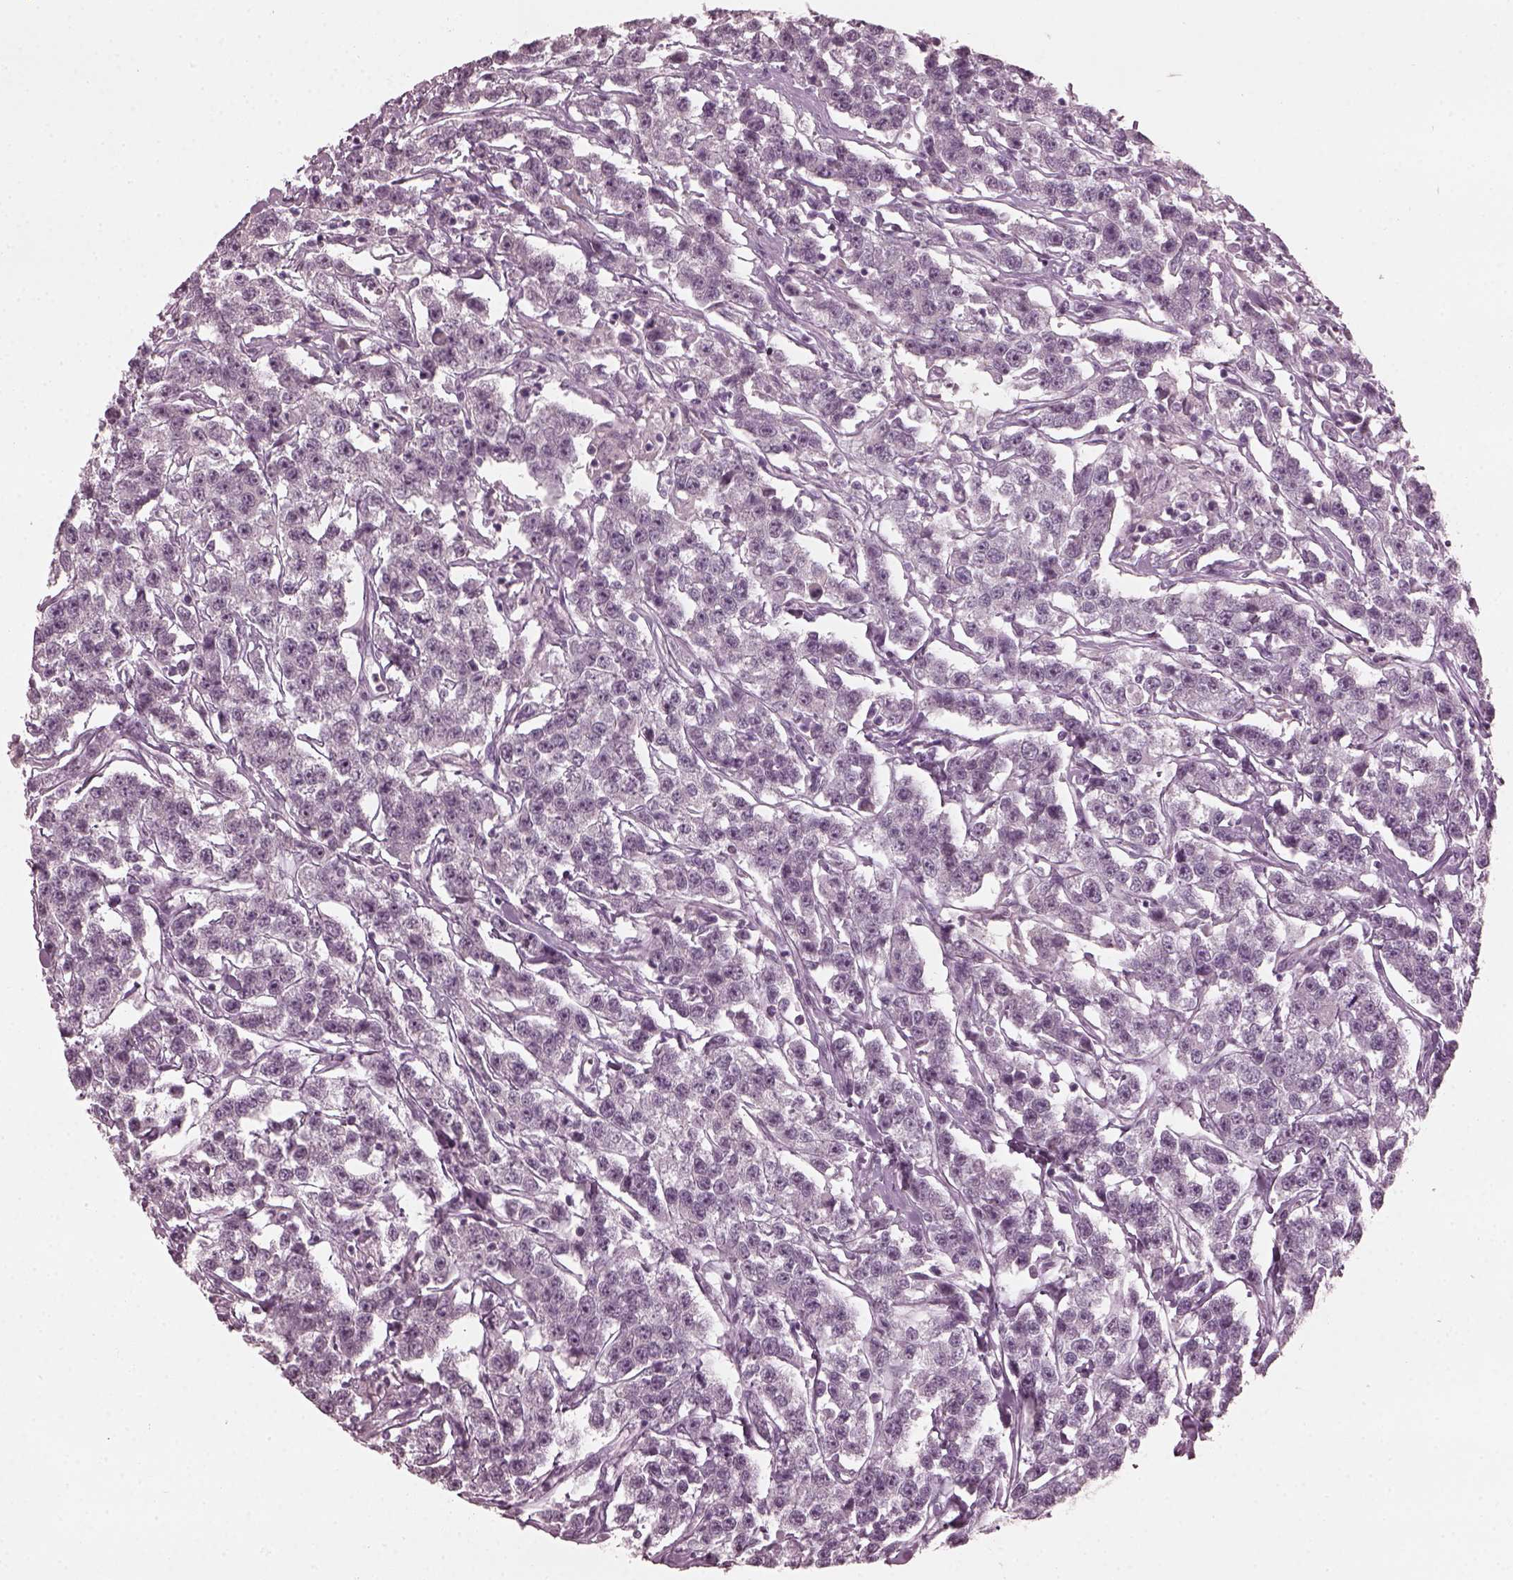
{"staining": {"intensity": "negative", "quantity": "none", "location": "none"}, "tissue": "testis cancer", "cell_type": "Tumor cells", "image_type": "cancer", "snomed": [{"axis": "morphology", "description": "Seminoma, NOS"}, {"axis": "topography", "description": "Testis"}], "caption": "IHC micrograph of neoplastic tissue: human testis seminoma stained with DAB (3,3'-diaminobenzidine) demonstrates no significant protein positivity in tumor cells. (Stains: DAB (3,3'-diaminobenzidine) IHC with hematoxylin counter stain, Microscopy: brightfield microscopy at high magnification).", "gene": "CCDC170", "patient": {"sex": "male", "age": 59}}